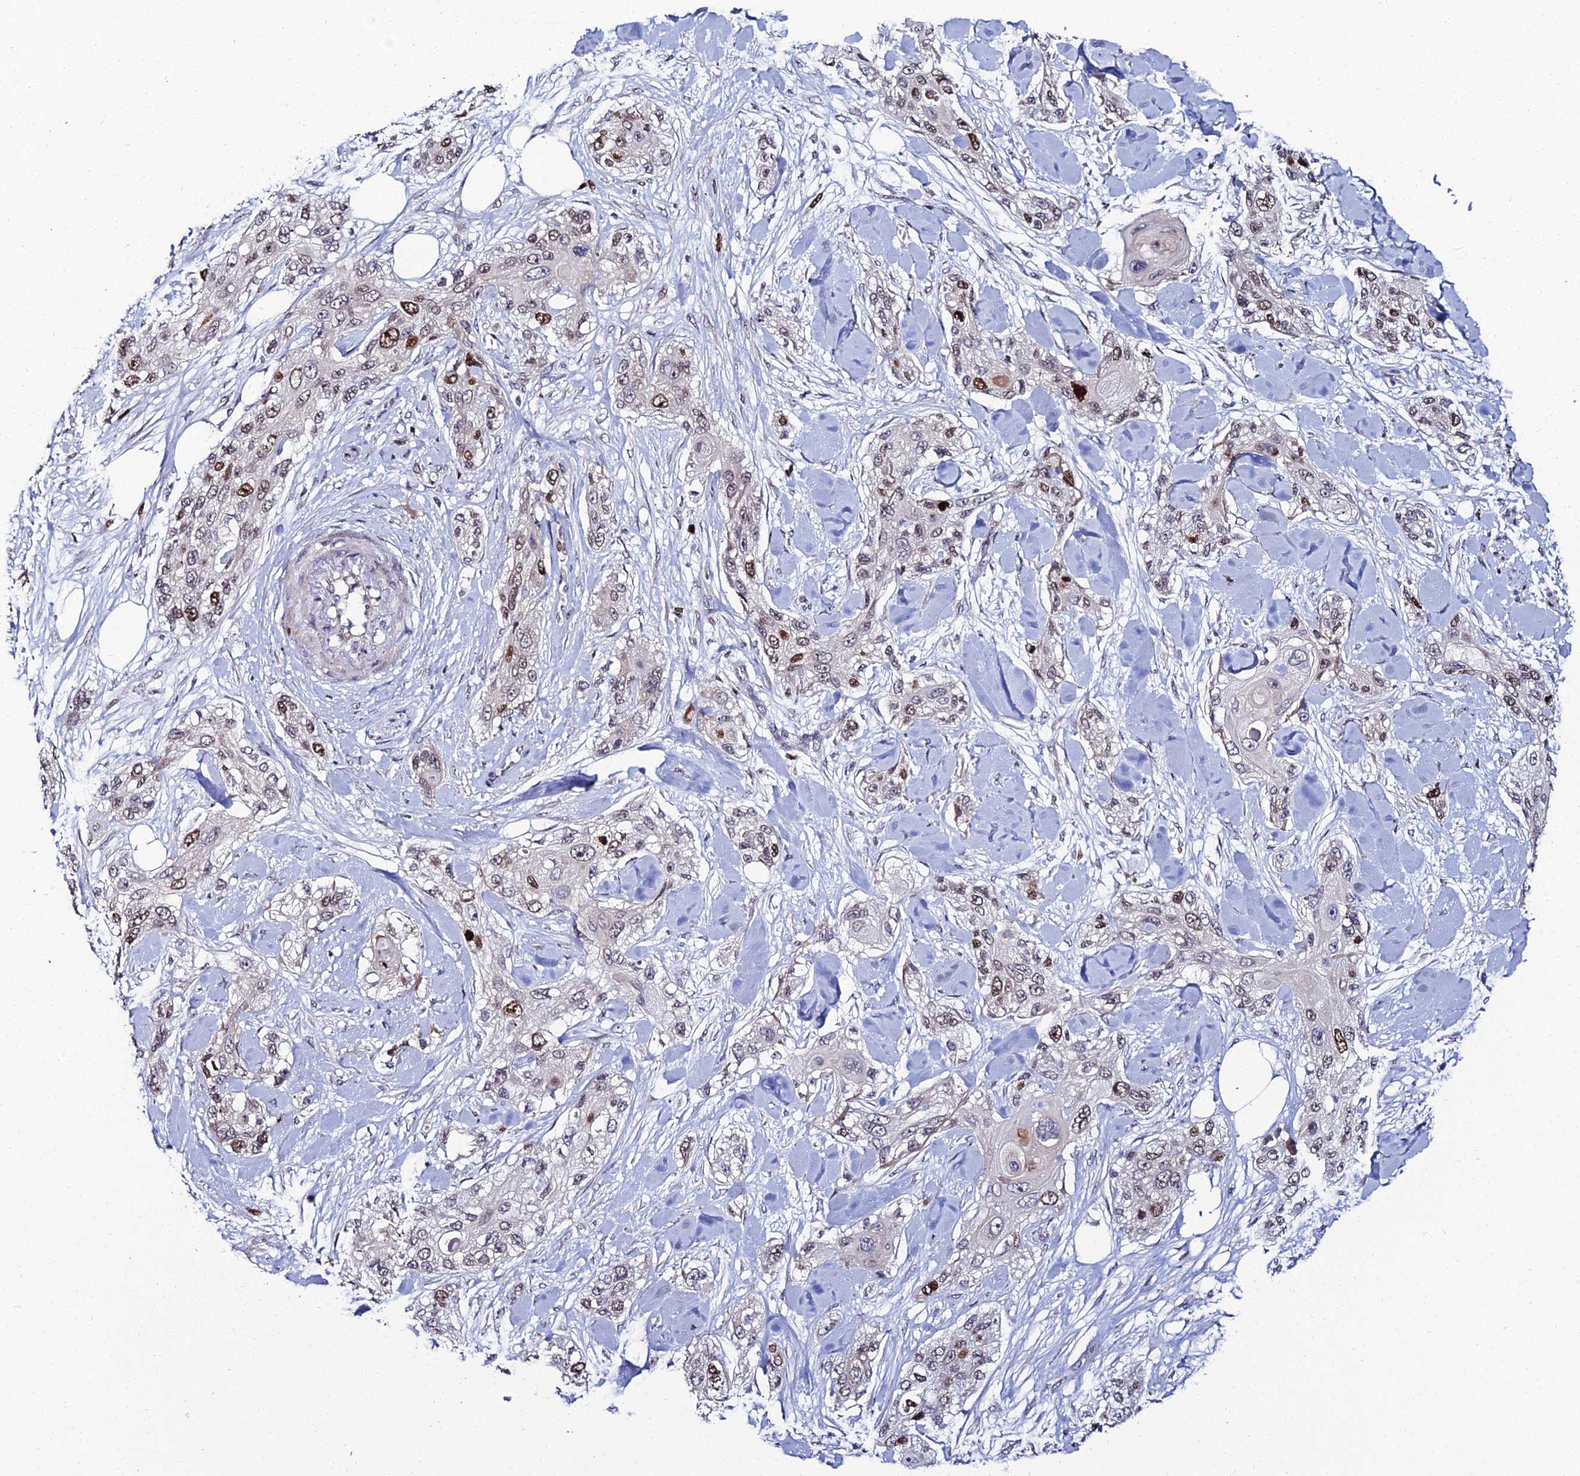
{"staining": {"intensity": "strong", "quantity": "<25%", "location": "nuclear"}, "tissue": "skin cancer", "cell_type": "Tumor cells", "image_type": "cancer", "snomed": [{"axis": "morphology", "description": "Normal tissue, NOS"}, {"axis": "morphology", "description": "Squamous cell carcinoma, NOS"}, {"axis": "topography", "description": "Skin"}], "caption": "Immunohistochemistry (IHC) (DAB) staining of skin cancer shows strong nuclear protein expression in approximately <25% of tumor cells. Nuclei are stained in blue.", "gene": "TAF9B", "patient": {"sex": "male", "age": 72}}